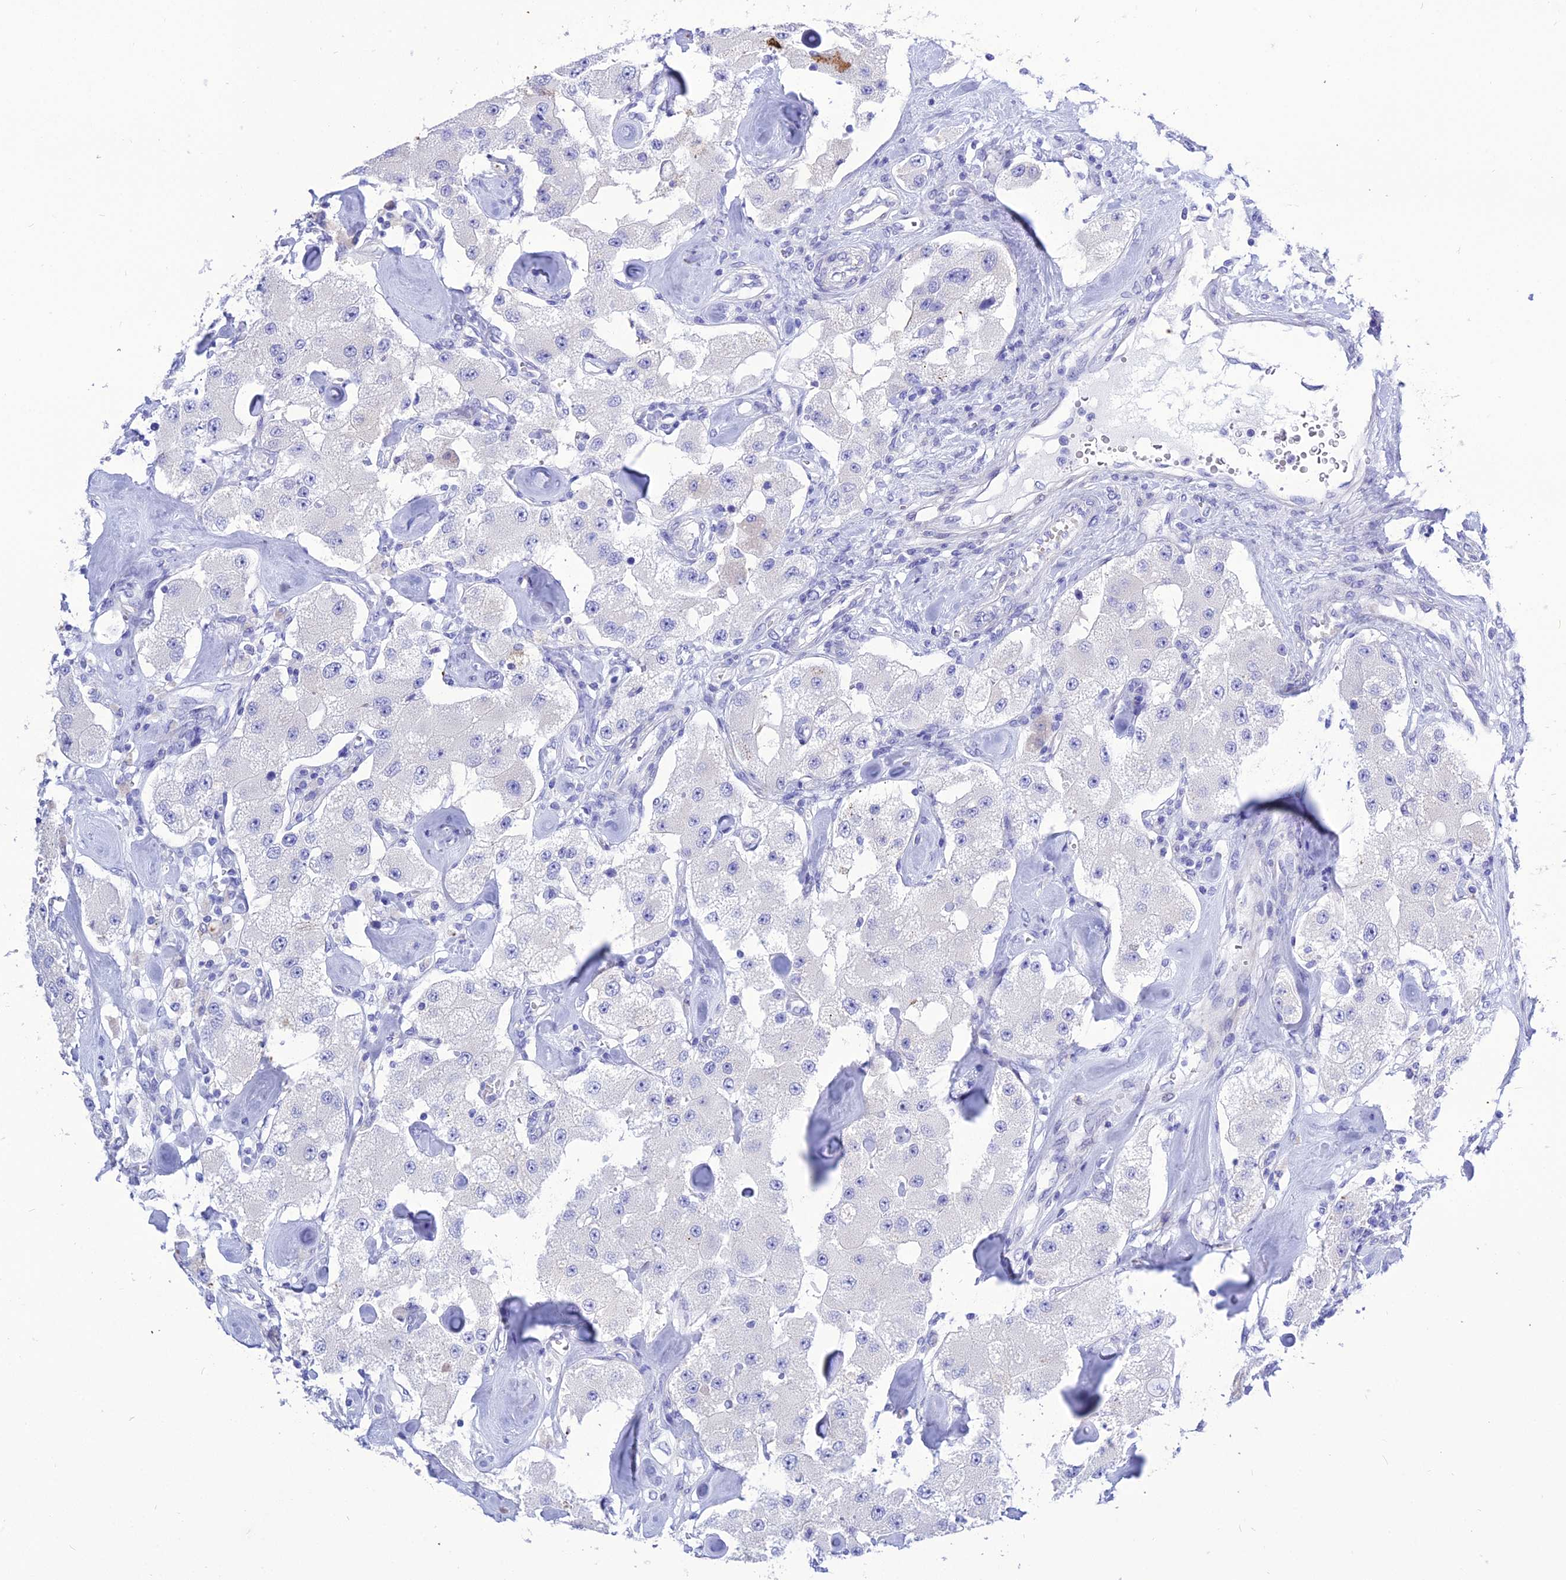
{"staining": {"intensity": "negative", "quantity": "none", "location": "none"}, "tissue": "carcinoid", "cell_type": "Tumor cells", "image_type": "cancer", "snomed": [{"axis": "morphology", "description": "Carcinoid, malignant, NOS"}, {"axis": "topography", "description": "Pancreas"}], "caption": "This micrograph is of carcinoid stained with IHC to label a protein in brown with the nuclei are counter-stained blue. There is no positivity in tumor cells.", "gene": "DEFB107A", "patient": {"sex": "male", "age": 41}}